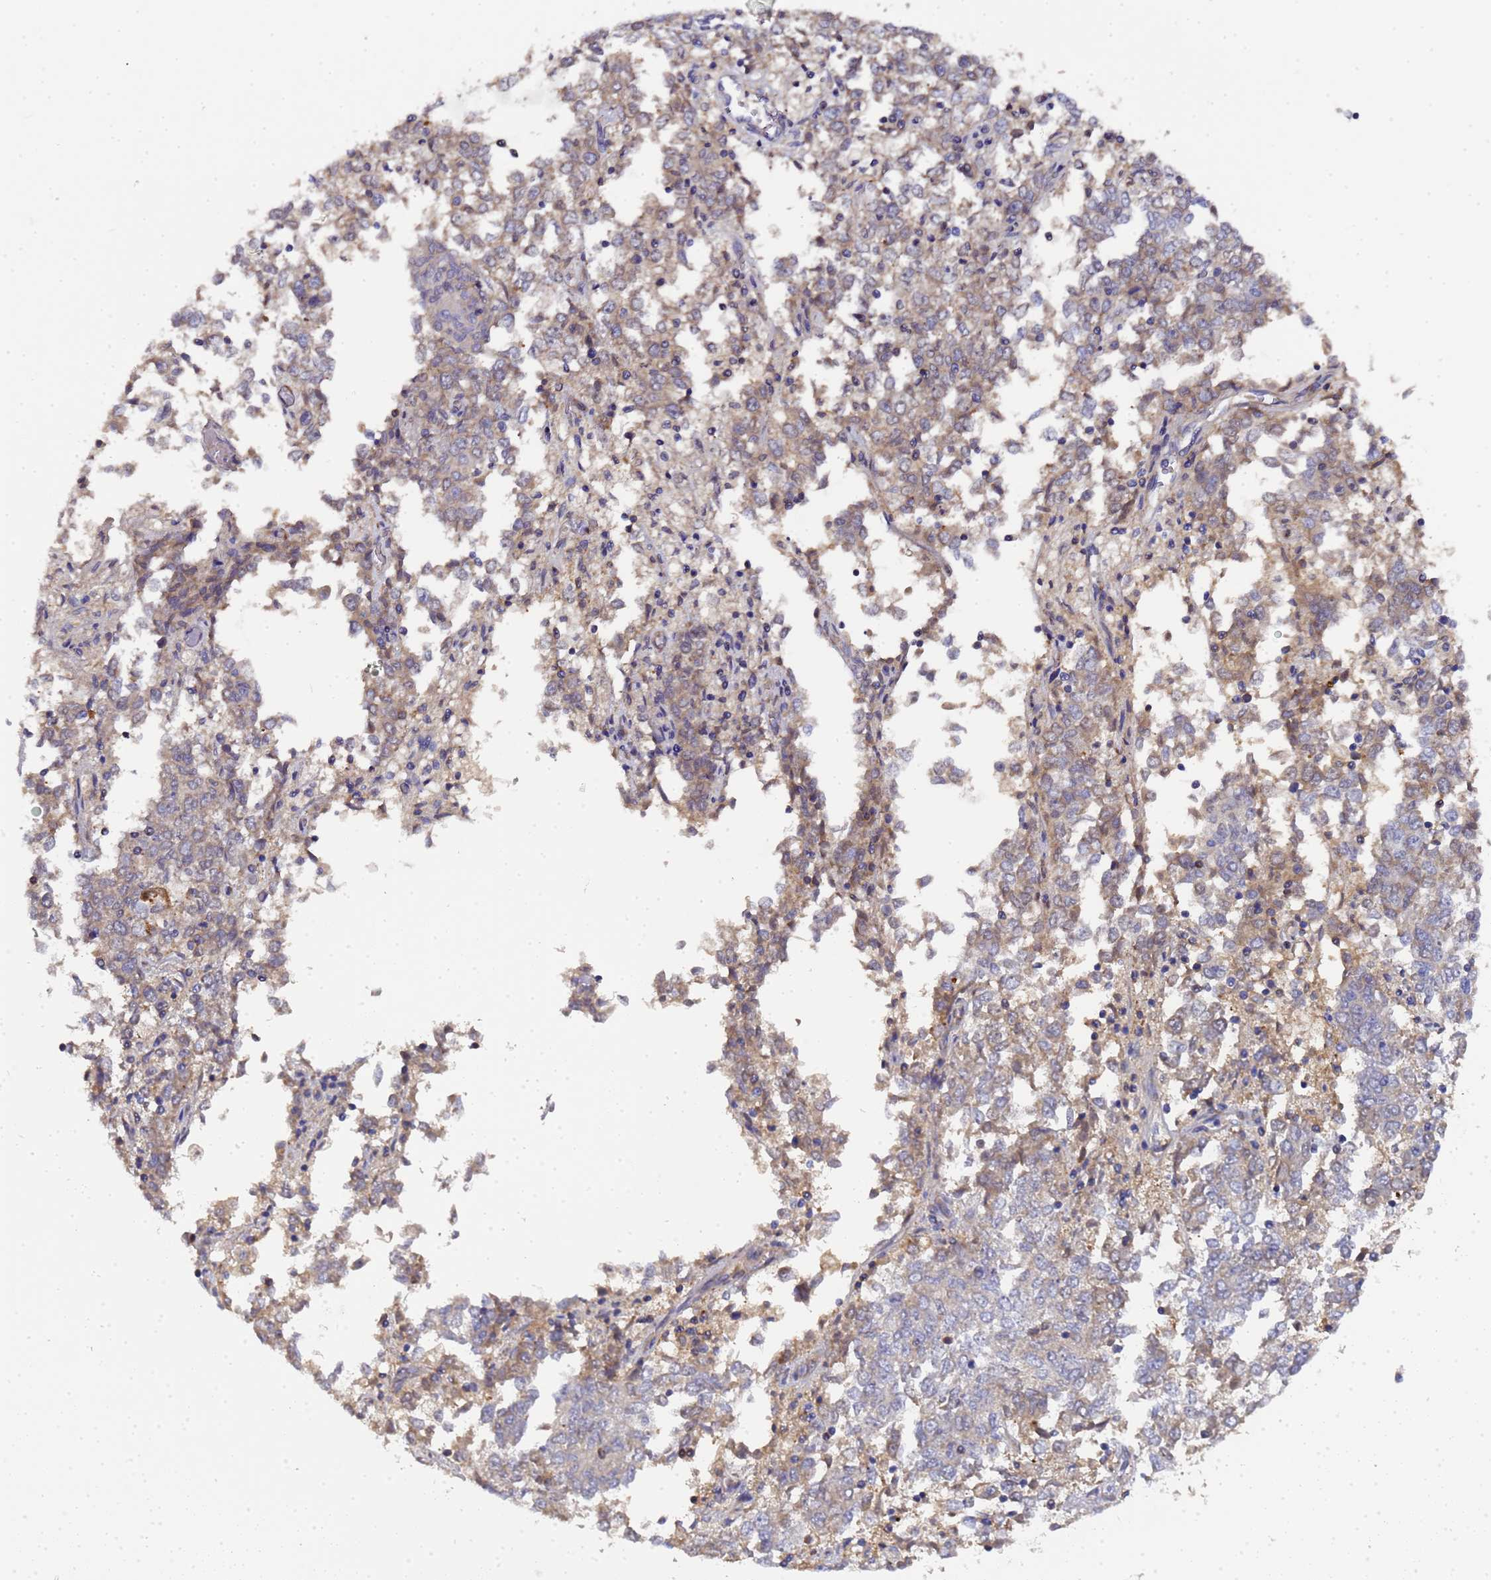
{"staining": {"intensity": "weak", "quantity": "25%-75%", "location": "cytoplasmic/membranous"}, "tissue": "endometrial cancer", "cell_type": "Tumor cells", "image_type": "cancer", "snomed": [{"axis": "morphology", "description": "Adenocarcinoma, NOS"}, {"axis": "topography", "description": "Endometrium"}], "caption": "A high-resolution micrograph shows immunohistochemistry (IHC) staining of endometrial cancer, which displays weak cytoplasmic/membranous expression in about 25%-75% of tumor cells.", "gene": "MOCS1", "patient": {"sex": "female", "age": 80}}